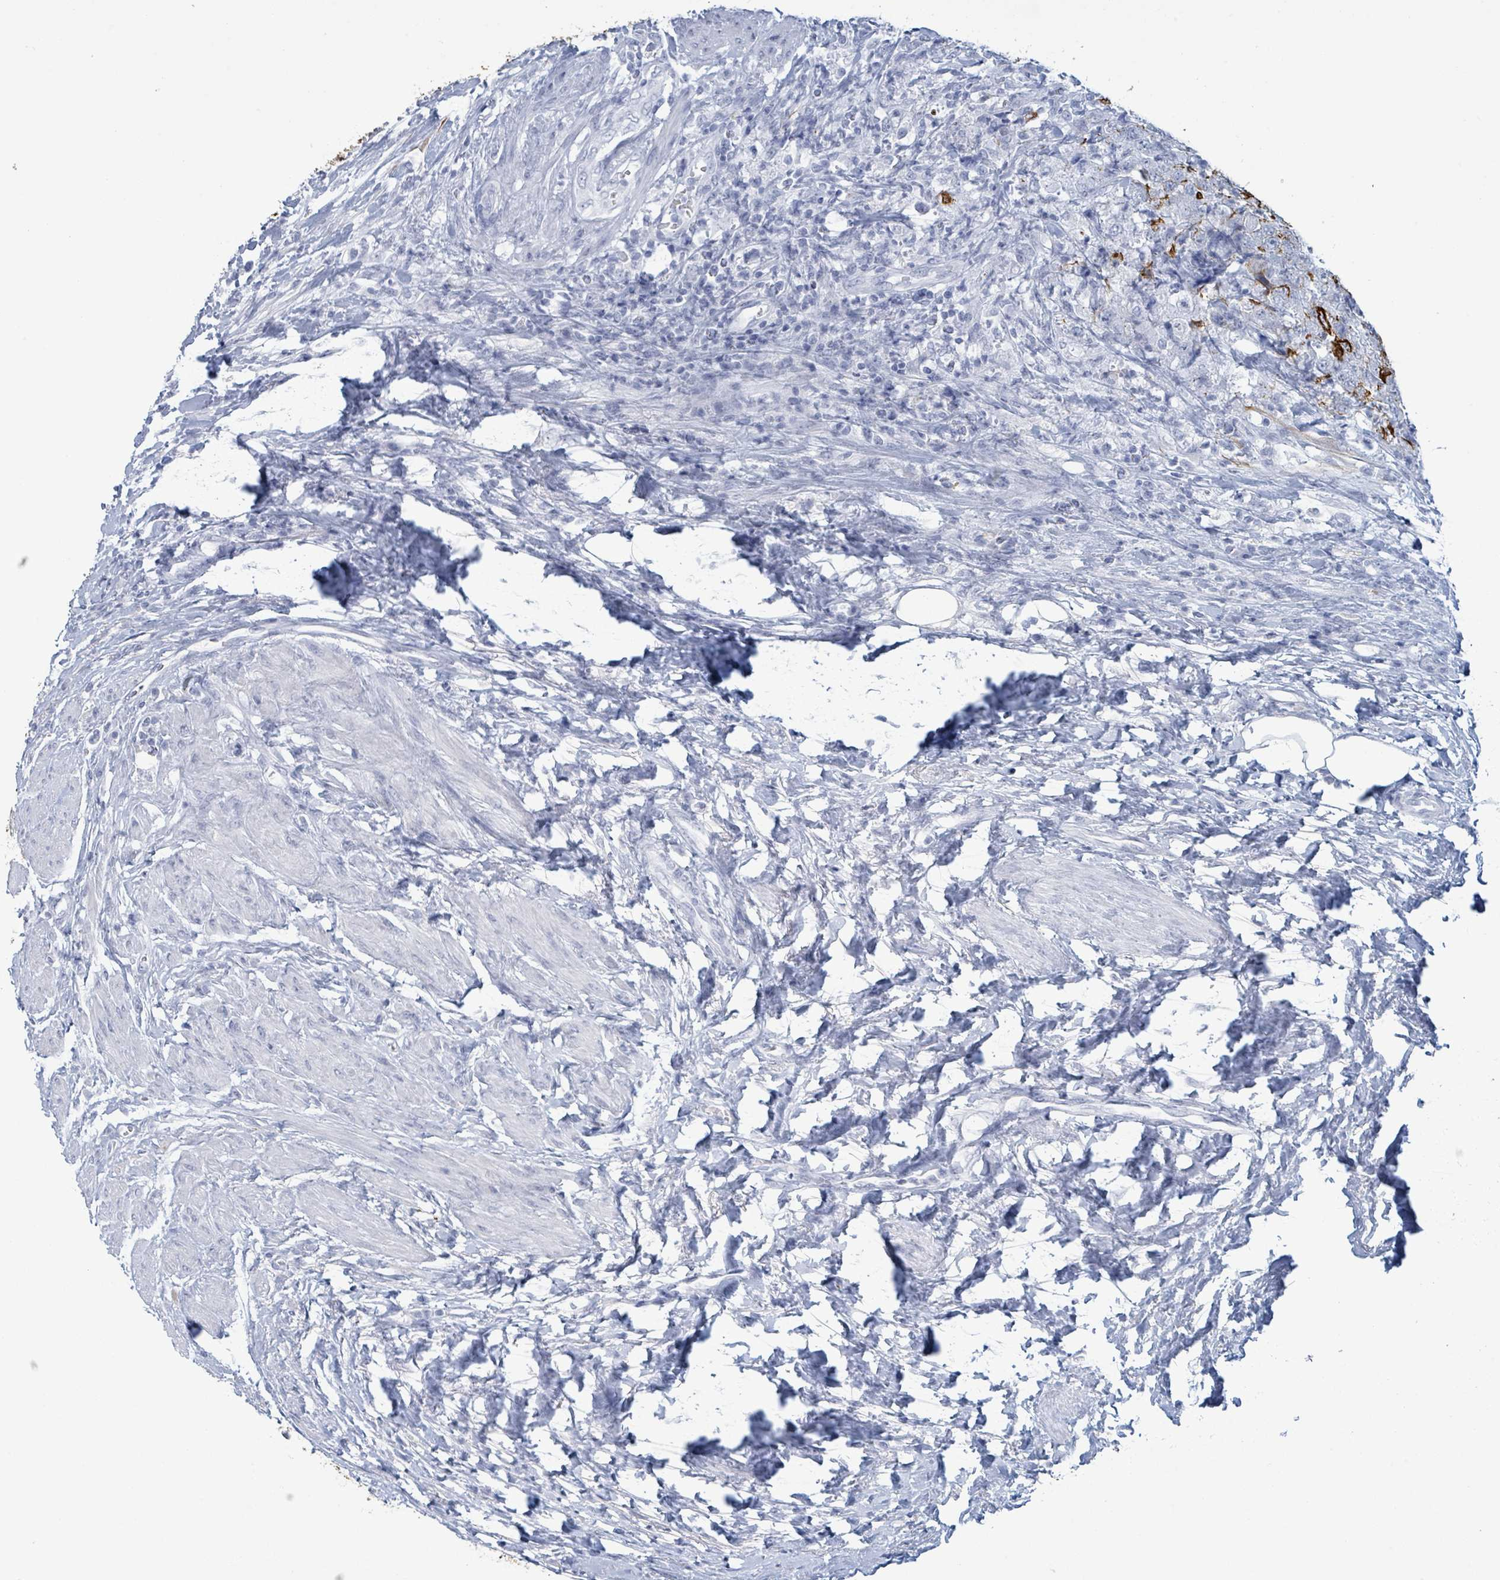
{"staining": {"intensity": "strong", "quantity": "25%-75%", "location": "cytoplasmic/membranous"}, "tissue": "urothelial cancer", "cell_type": "Tumor cells", "image_type": "cancer", "snomed": [{"axis": "morphology", "description": "Urothelial carcinoma, High grade"}, {"axis": "topography", "description": "Urinary bladder"}], "caption": "Protein staining shows strong cytoplasmic/membranous positivity in about 25%-75% of tumor cells in high-grade urothelial carcinoma. (Stains: DAB in brown, nuclei in blue, Microscopy: brightfield microscopy at high magnification).", "gene": "KRT8", "patient": {"sex": "female", "age": 78}}